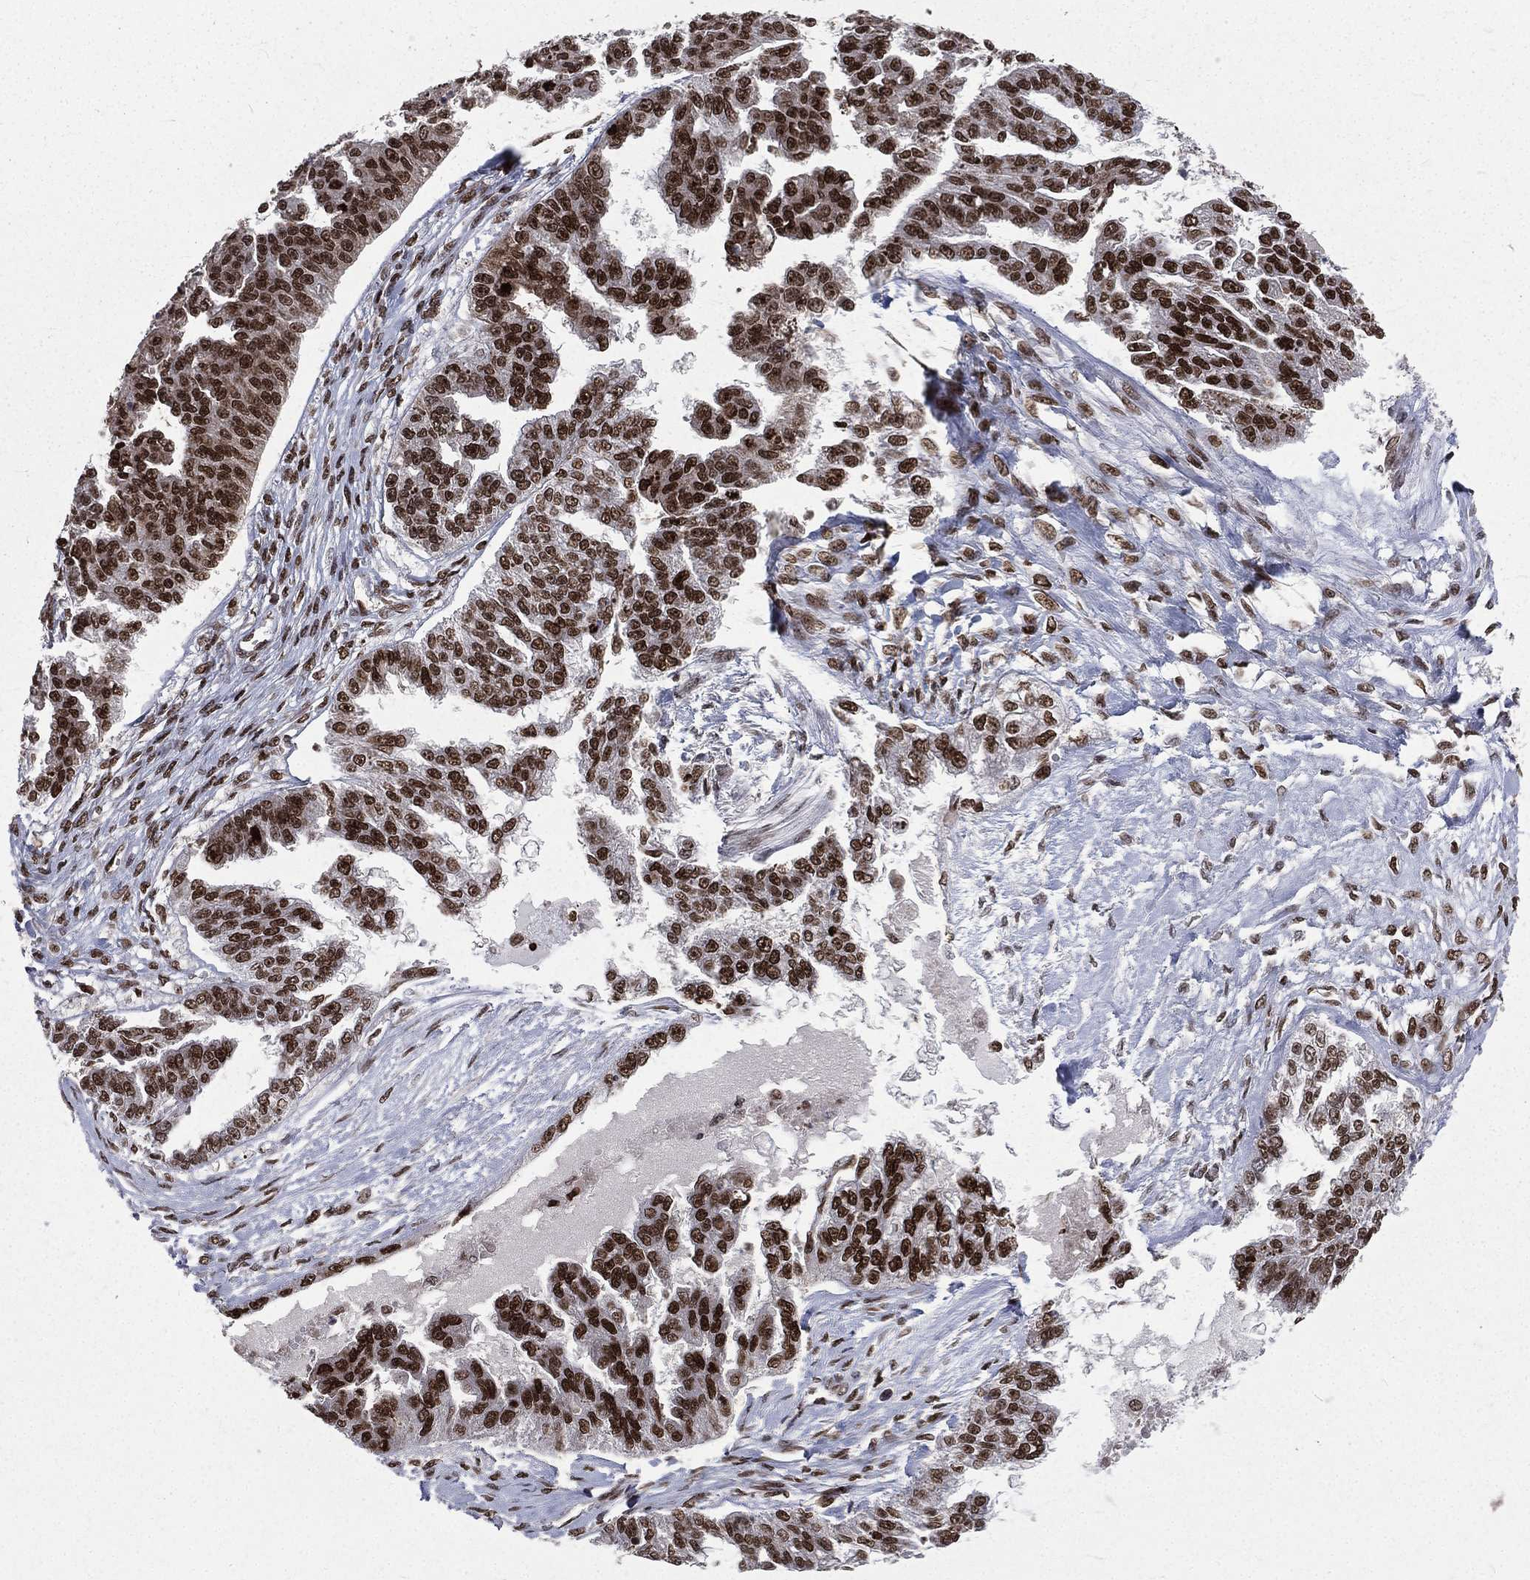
{"staining": {"intensity": "strong", "quantity": ">75%", "location": "nuclear"}, "tissue": "ovarian cancer", "cell_type": "Tumor cells", "image_type": "cancer", "snomed": [{"axis": "morphology", "description": "Cystadenocarcinoma, serous, NOS"}, {"axis": "topography", "description": "Ovary"}], "caption": "Strong nuclear protein expression is appreciated in about >75% of tumor cells in ovarian serous cystadenocarcinoma. The protein of interest is stained brown, and the nuclei are stained in blue (DAB (3,3'-diaminobenzidine) IHC with brightfield microscopy, high magnification).", "gene": "POLB", "patient": {"sex": "female", "age": 58}}